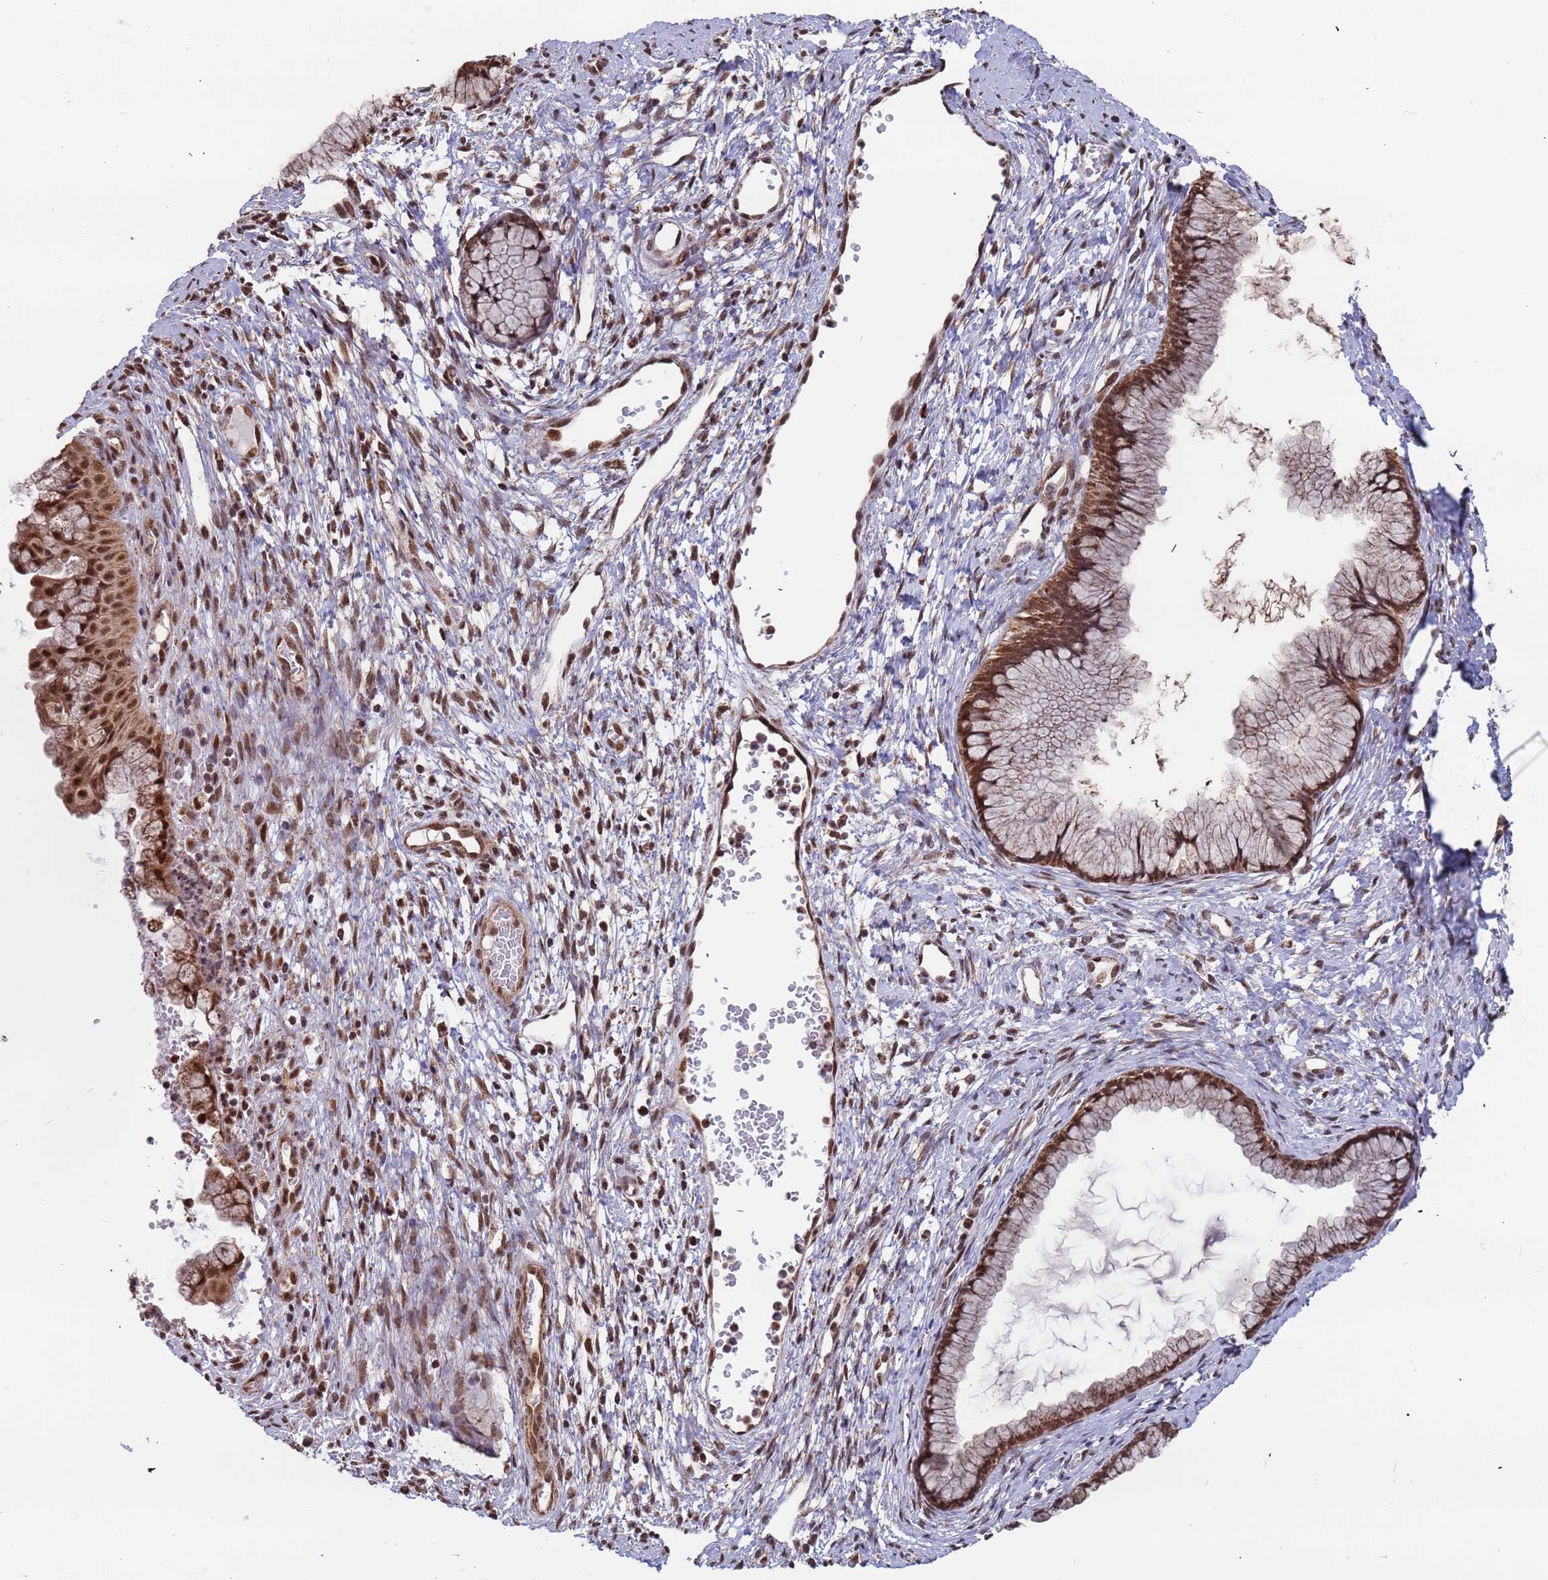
{"staining": {"intensity": "moderate", "quantity": ">75%", "location": "cytoplasmic/membranous,nuclear"}, "tissue": "cervix", "cell_type": "Glandular cells", "image_type": "normal", "snomed": [{"axis": "morphology", "description": "Normal tissue, NOS"}, {"axis": "topography", "description": "Cervix"}], "caption": "A histopathology image showing moderate cytoplasmic/membranous,nuclear staining in approximately >75% of glandular cells in benign cervix, as visualized by brown immunohistochemical staining.", "gene": "DENND2B", "patient": {"sex": "female", "age": 42}}